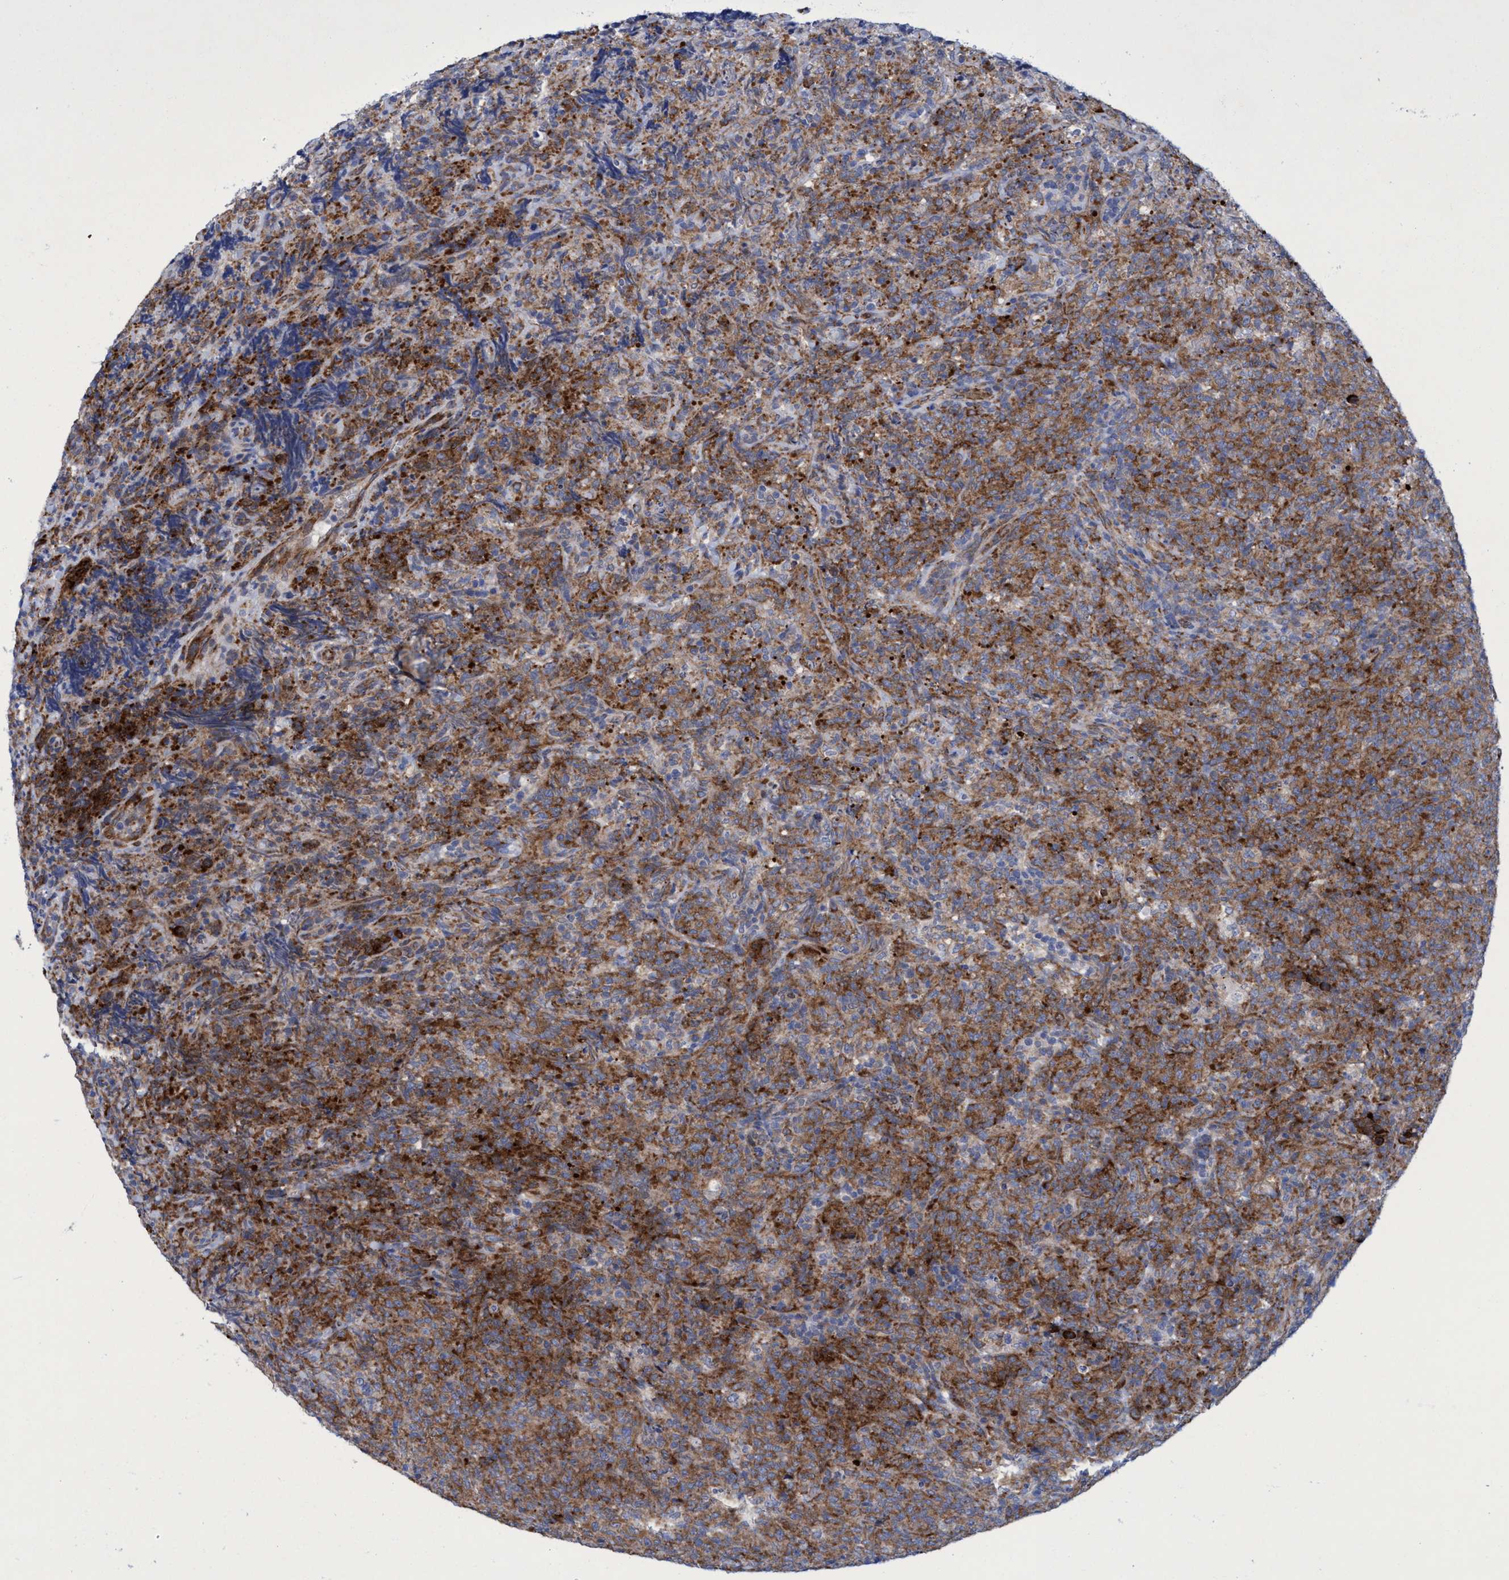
{"staining": {"intensity": "moderate", "quantity": ">75%", "location": "cytoplasmic/membranous"}, "tissue": "lymphoma", "cell_type": "Tumor cells", "image_type": "cancer", "snomed": [{"axis": "morphology", "description": "Malignant lymphoma, non-Hodgkin's type, High grade"}, {"axis": "topography", "description": "Tonsil"}], "caption": "Moderate cytoplasmic/membranous positivity for a protein is seen in about >75% of tumor cells of lymphoma using immunohistochemistry.", "gene": "R3HCC1", "patient": {"sex": "female", "age": 36}}